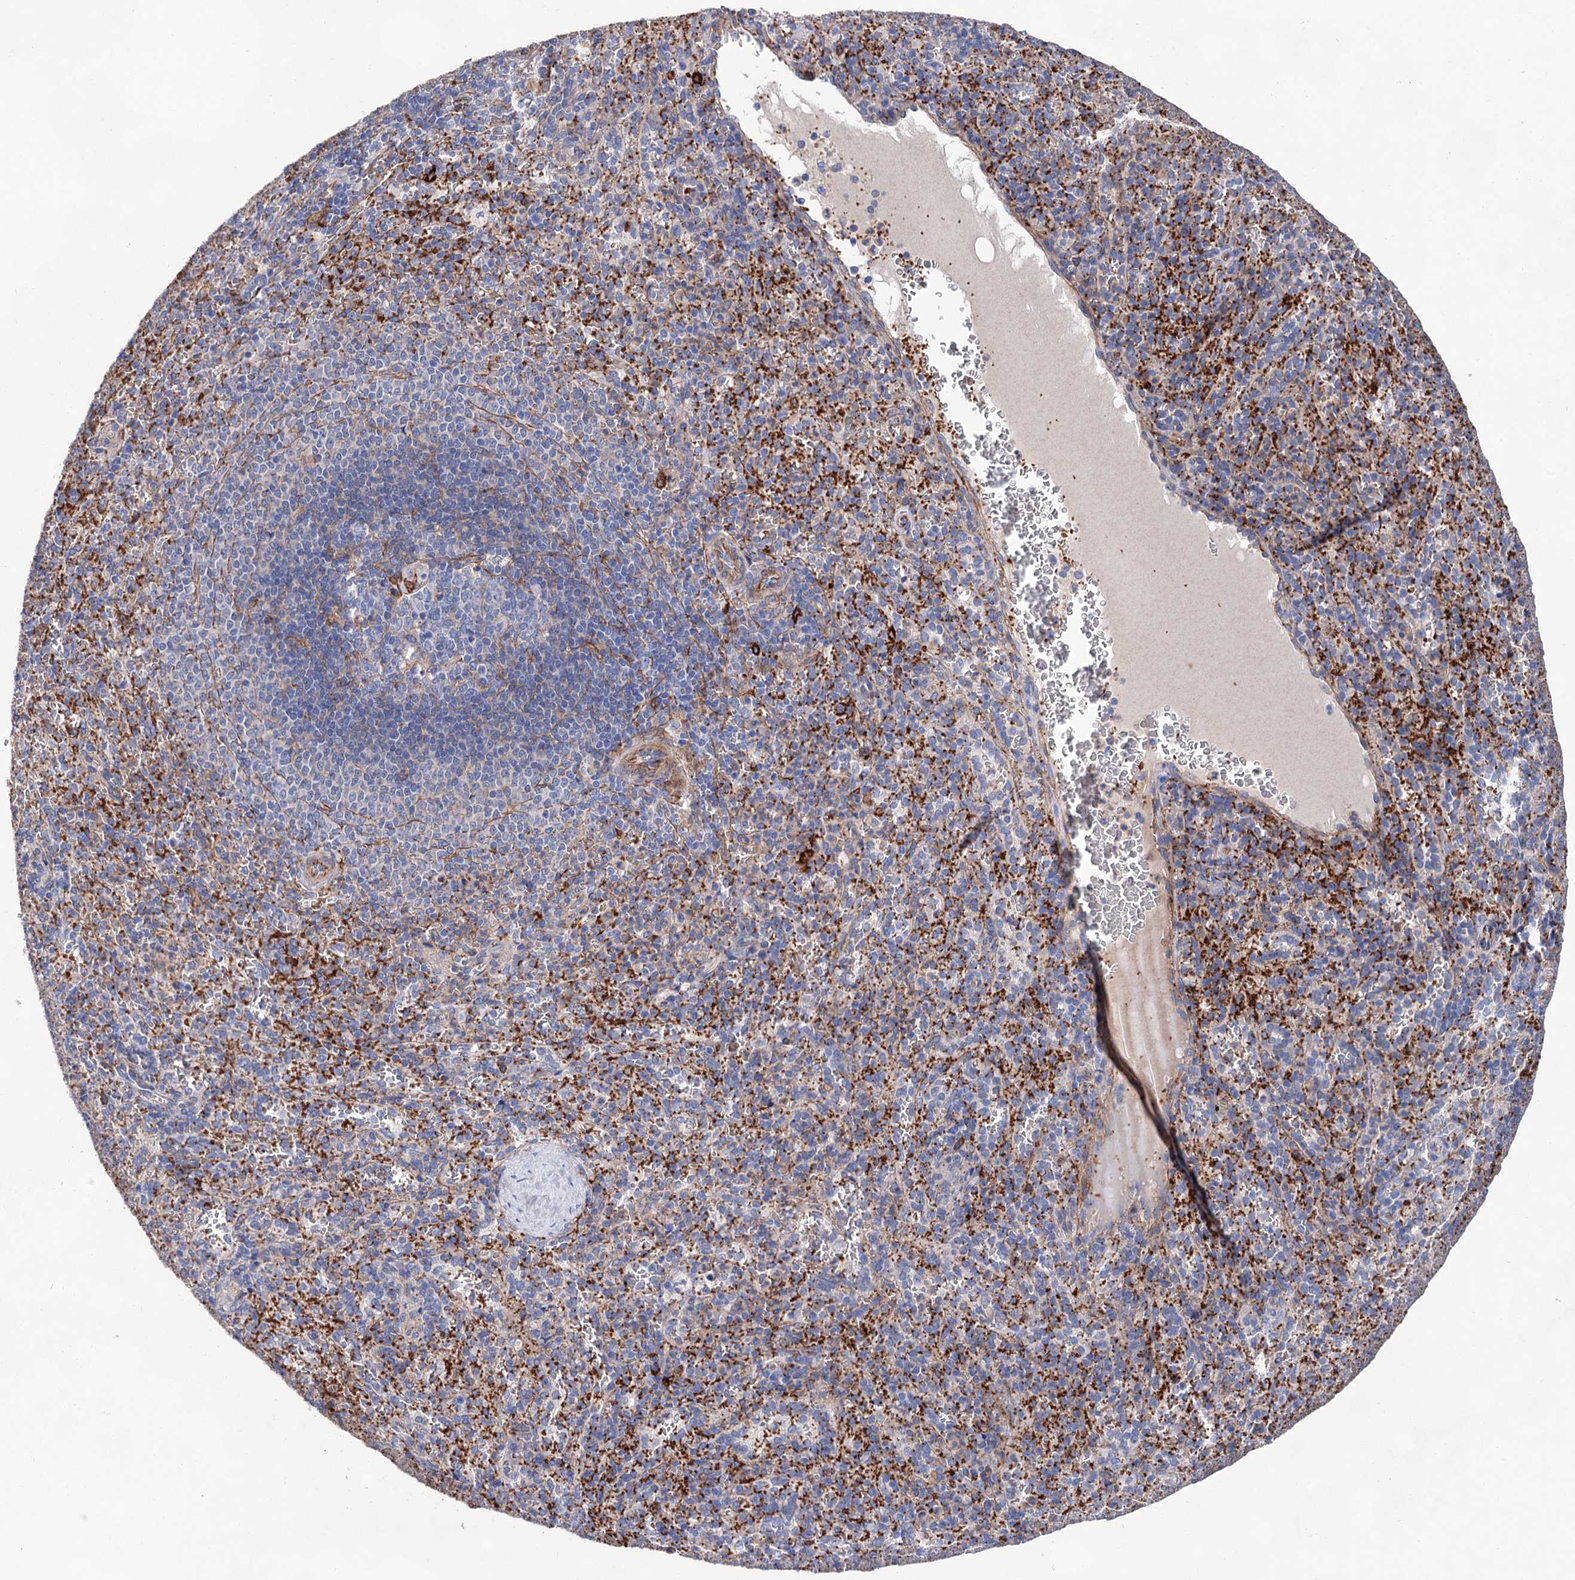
{"staining": {"intensity": "negative", "quantity": "none", "location": "none"}, "tissue": "spleen", "cell_type": "Cells in red pulp", "image_type": "normal", "snomed": [{"axis": "morphology", "description": "Normal tissue, NOS"}, {"axis": "topography", "description": "Spleen"}], "caption": "High magnification brightfield microscopy of unremarkable spleen stained with DAB (brown) and counterstained with hematoxylin (blue): cells in red pulp show no significant expression.", "gene": "TMTC3", "patient": {"sex": "female", "age": 21}}